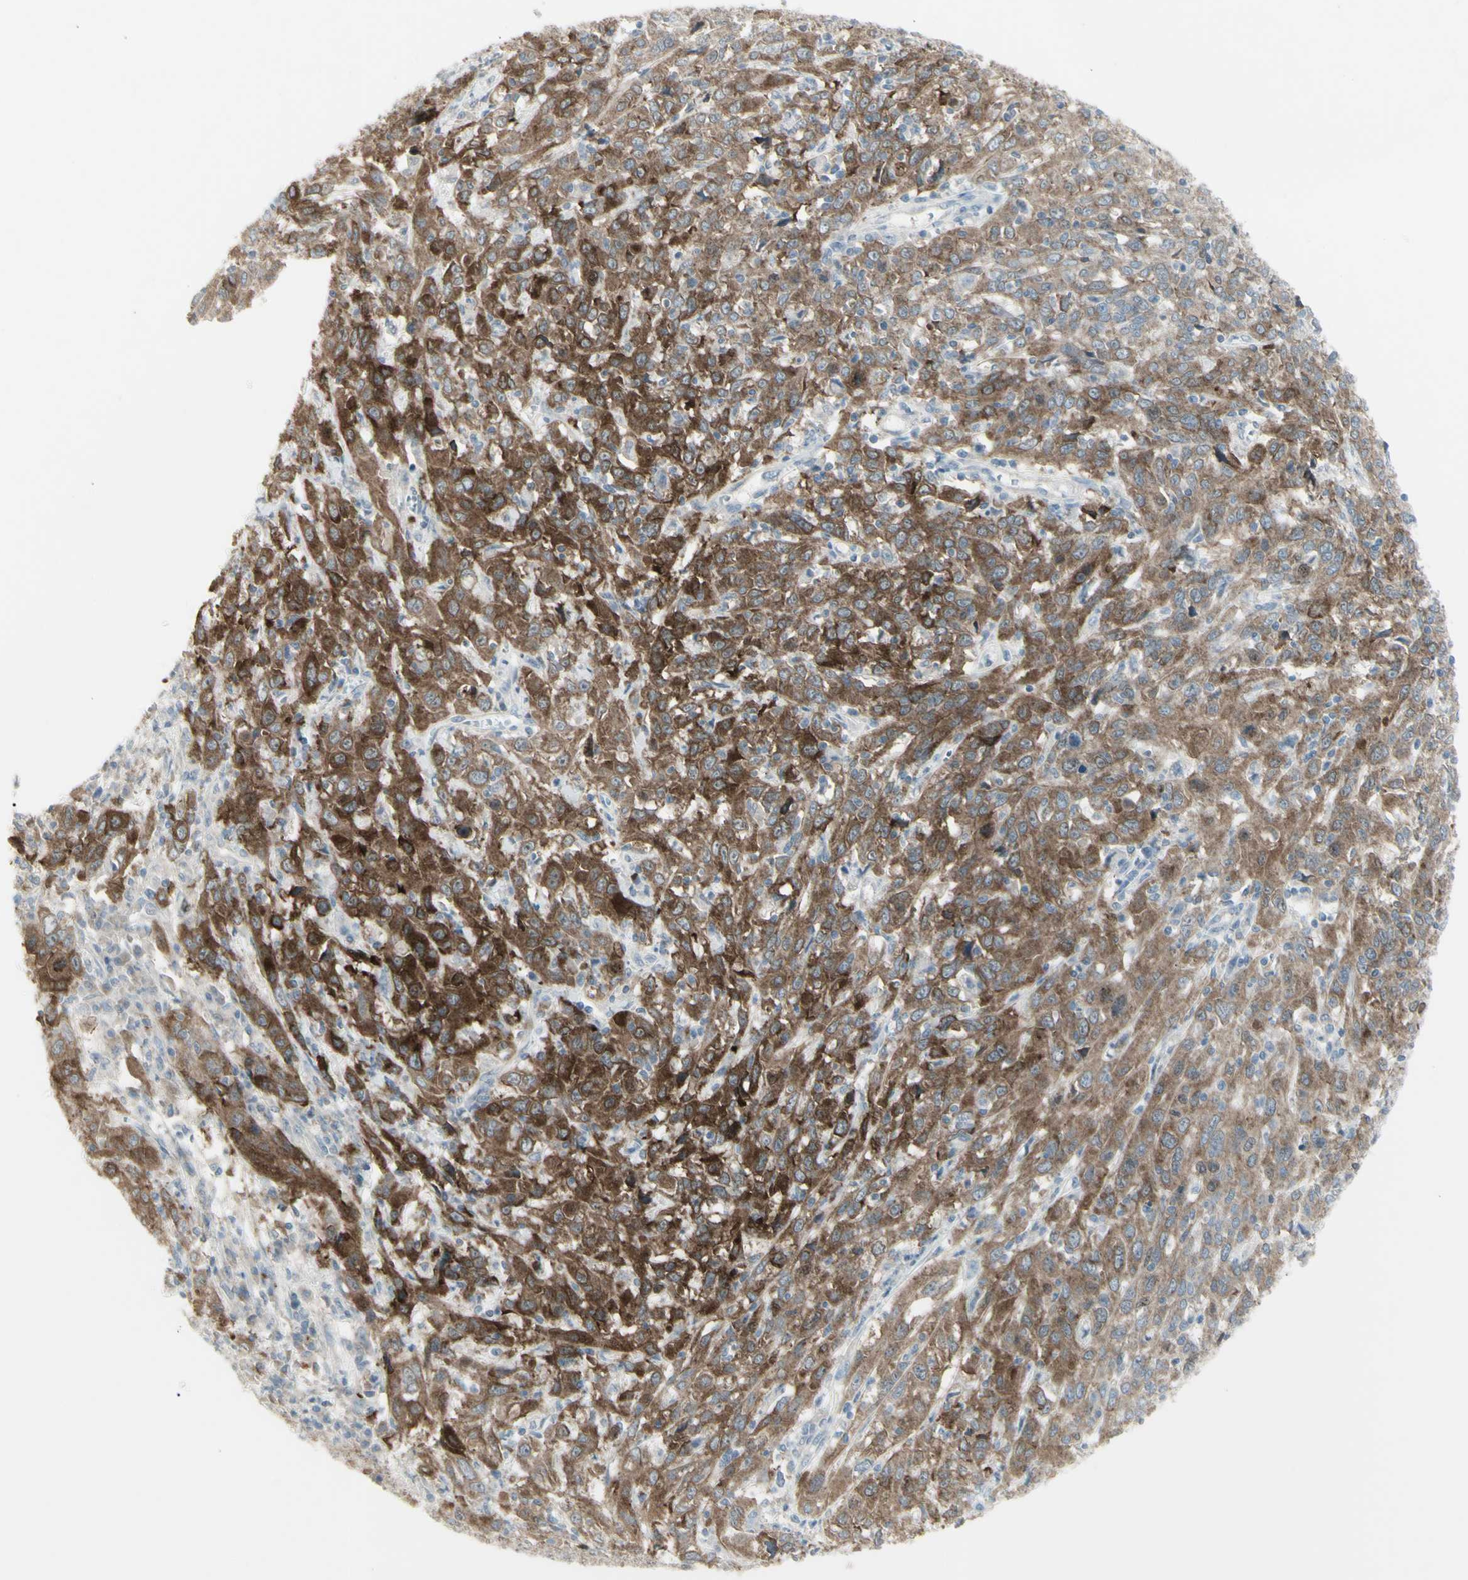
{"staining": {"intensity": "moderate", "quantity": ">75%", "location": "cytoplasmic/membranous"}, "tissue": "cervical cancer", "cell_type": "Tumor cells", "image_type": "cancer", "snomed": [{"axis": "morphology", "description": "Squamous cell carcinoma, NOS"}, {"axis": "topography", "description": "Cervix"}], "caption": "A photomicrograph of cervical cancer (squamous cell carcinoma) stained for a protein displays moderate cytoplasmic/membranous brown staining in tumor cells.", "gene": "SH3GL2", "patient": {"sex": "female", "age": 46}}